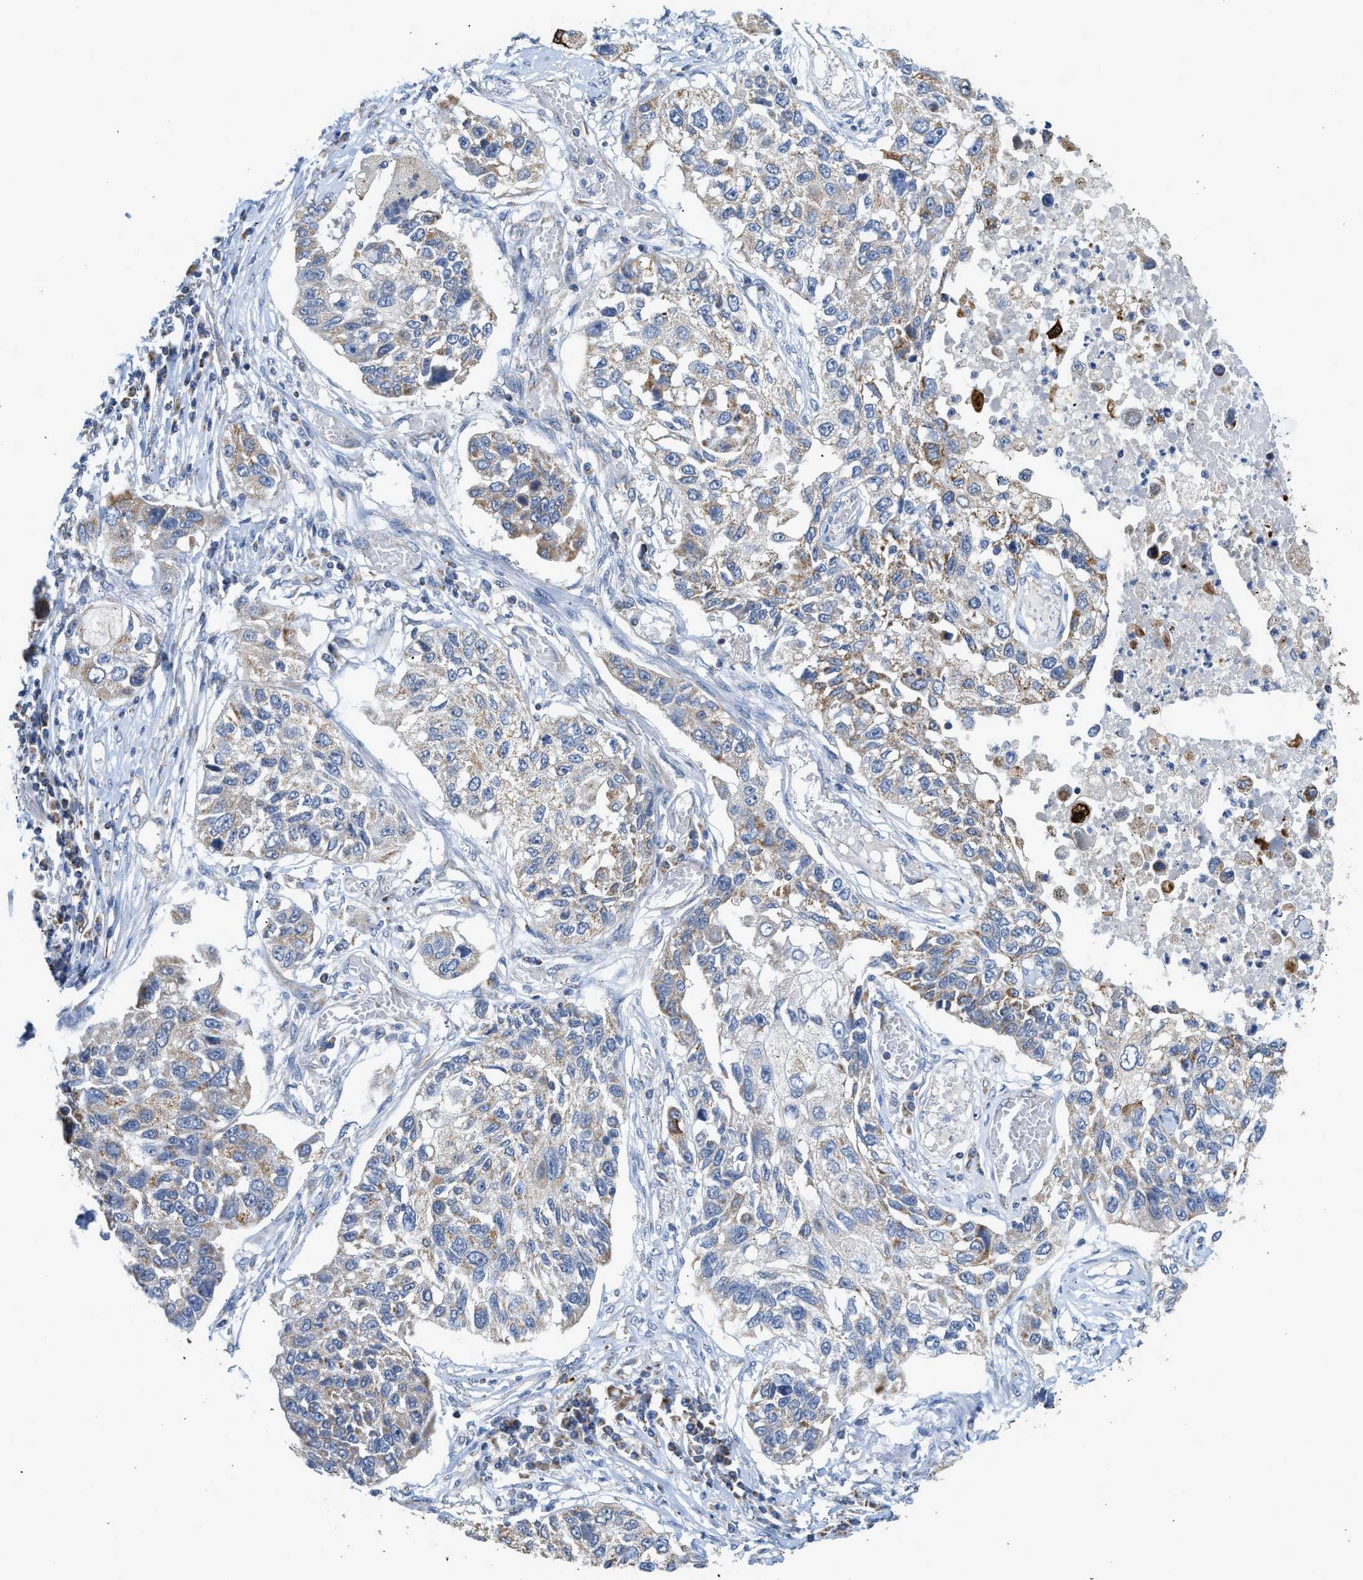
{"staining": {"intensity": "weak", "quantity": ">75%", "location": "cytoplasmic/membranous"}, "tissue": "lung cancer", "cell_type": "Tumor cells", "image_type": "cancer", "snomed": [{"axis": "morphology", "description": "Squamous cell carcinoma, NOS"}, {"axis": "topography", "description": "Lung"}], "caption": "Squamous cell carcinoma (lung) stained with immunohistochemistry demonstrates weak cytoplasmic/membranous expression in approximately >75% of tumor cells.", "gene": "GOT2", "patient": {"sex": "male", "age": 71}}